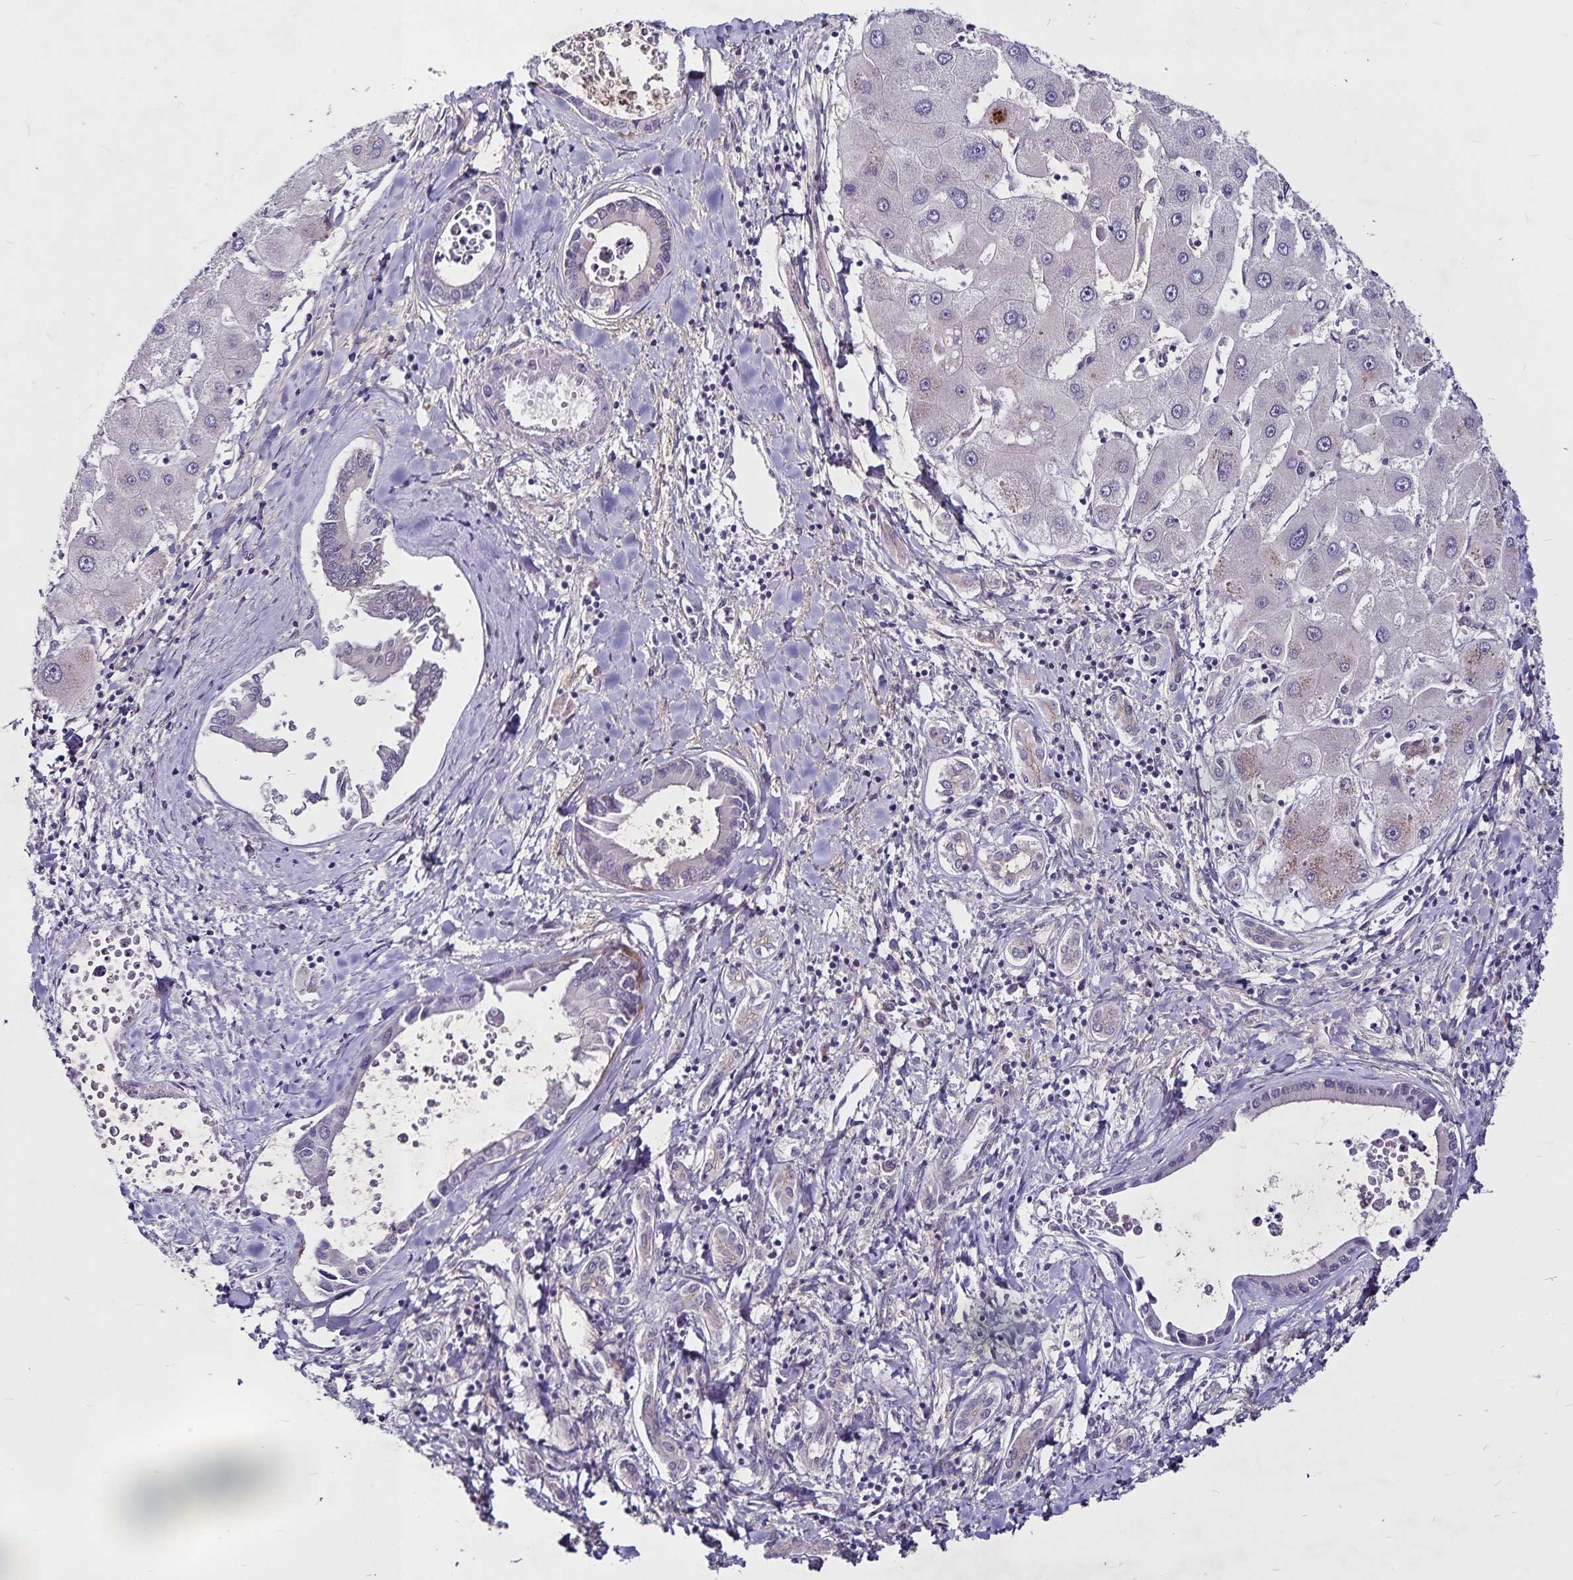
{"staining": {"intensity": "negative", "quantity": "none", "location": "none"}, "tissue": "liver cancer", "cell_type": "Tumor cells", "image_type": "cancer", "snomed": [{"axis": "morphology", "description": "Cholangiocarcinoma"}, {"axis": "topography", "description": "Liver"}], "caption": "DAB (3,3'-diaminobenzidine) immunohistochemical staining of cholangiocarcinoma (liver) shows no significant positivity in tumor cells.", "gene": "GNG12", "patient": {"sex": "male", "age": 66}}